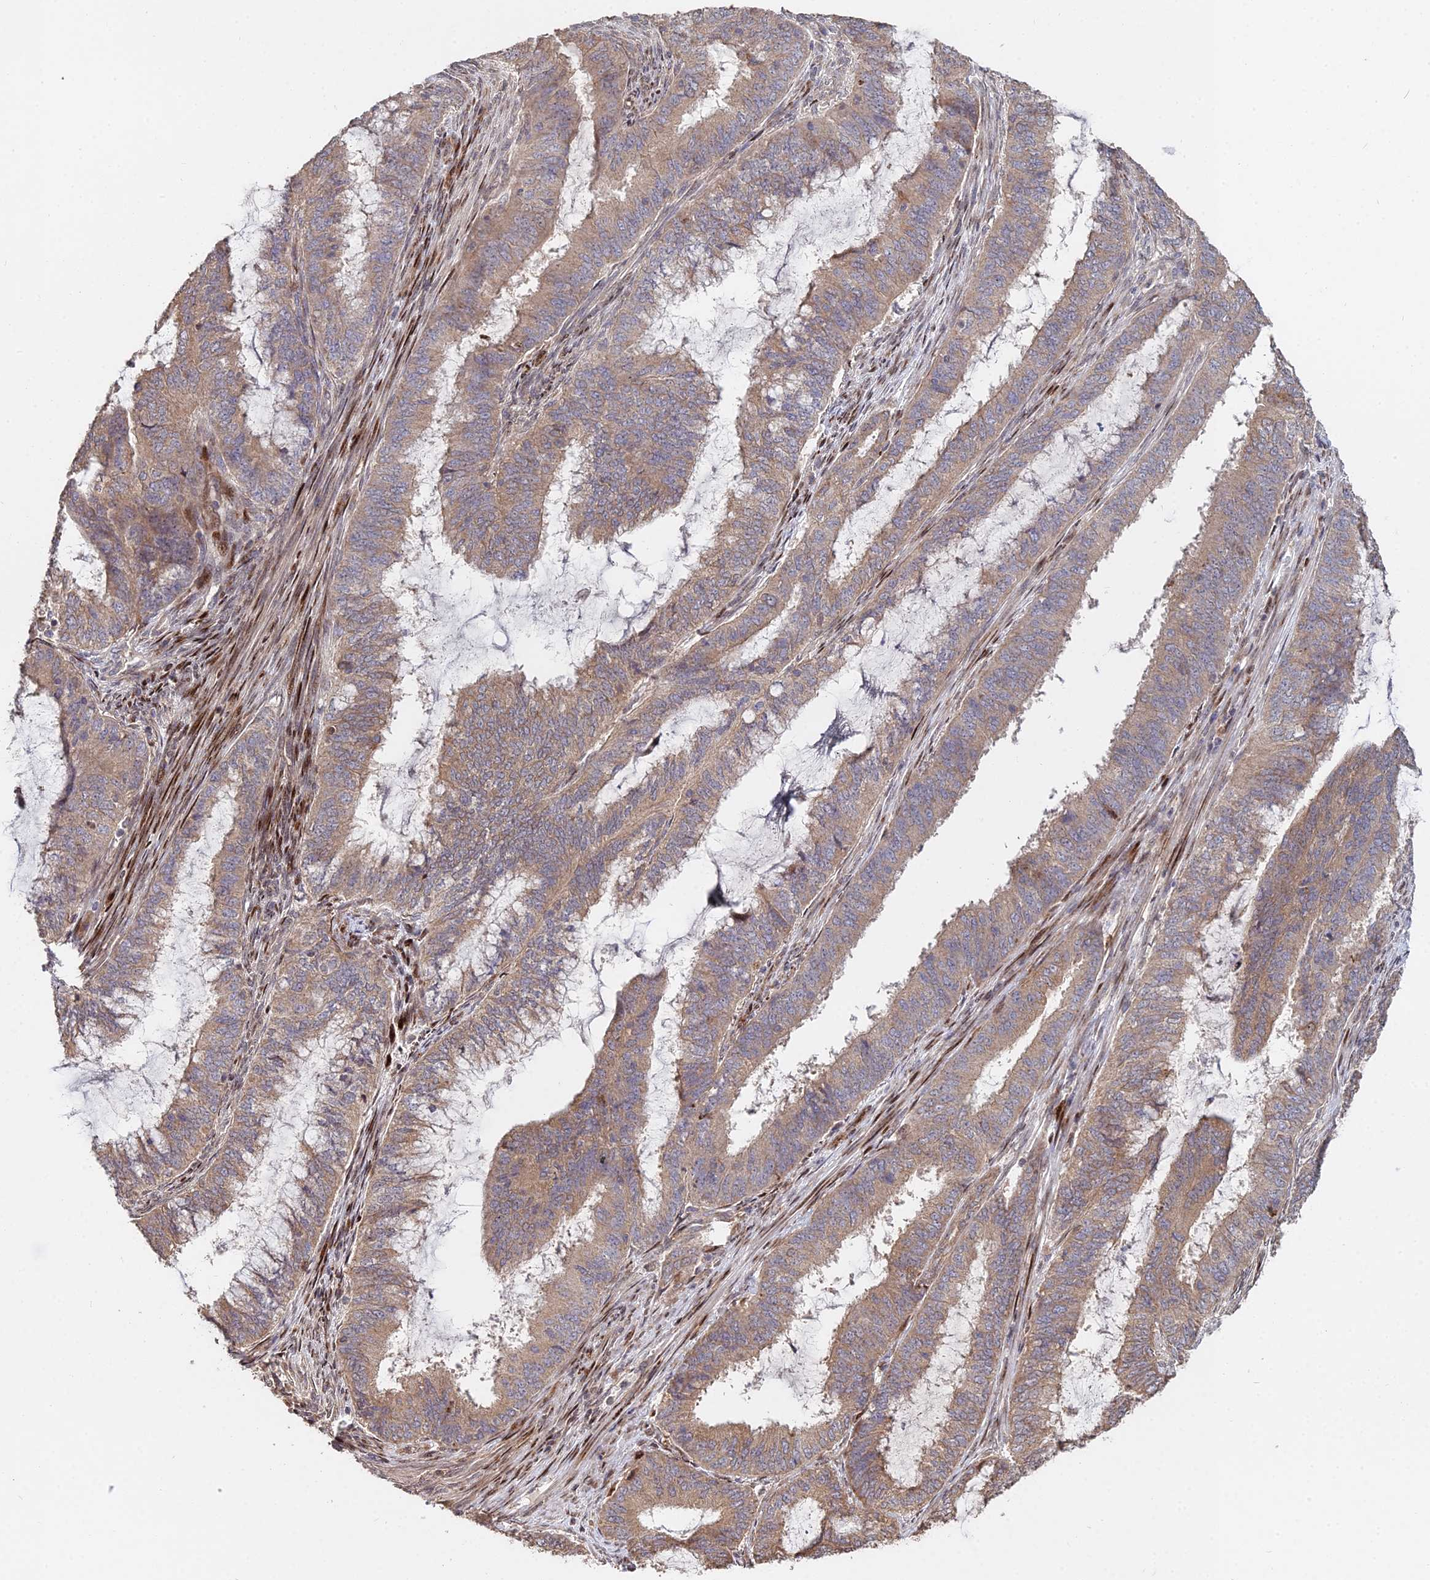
{"staining": {"intensity": "moderate", "quantity": ">75%", "location": "cytoplasmic/membranous"}, "tissue": "endometrial cancer", "cell_type": "Tumor cells", "image_type": "cancer", "snomed": [{"axis": "morphology", "description": "Adenocarcinoma, NOS"}, {"axis": "topography", "description": "Endometrium"}], "caption": "Adenocarcinoma (endometrial) tissue demonstrates moderate cytoplasmic/membranous expression in approximately >75% of tumor cells, visualized by immunohistochemistry. The staining was performed using DAB, with brown indicating positive protein expression. Nuclei are stained blue with hematoxylin.", "gene": "RBMS2", "patient": {"sex": "female", "age": 51}}